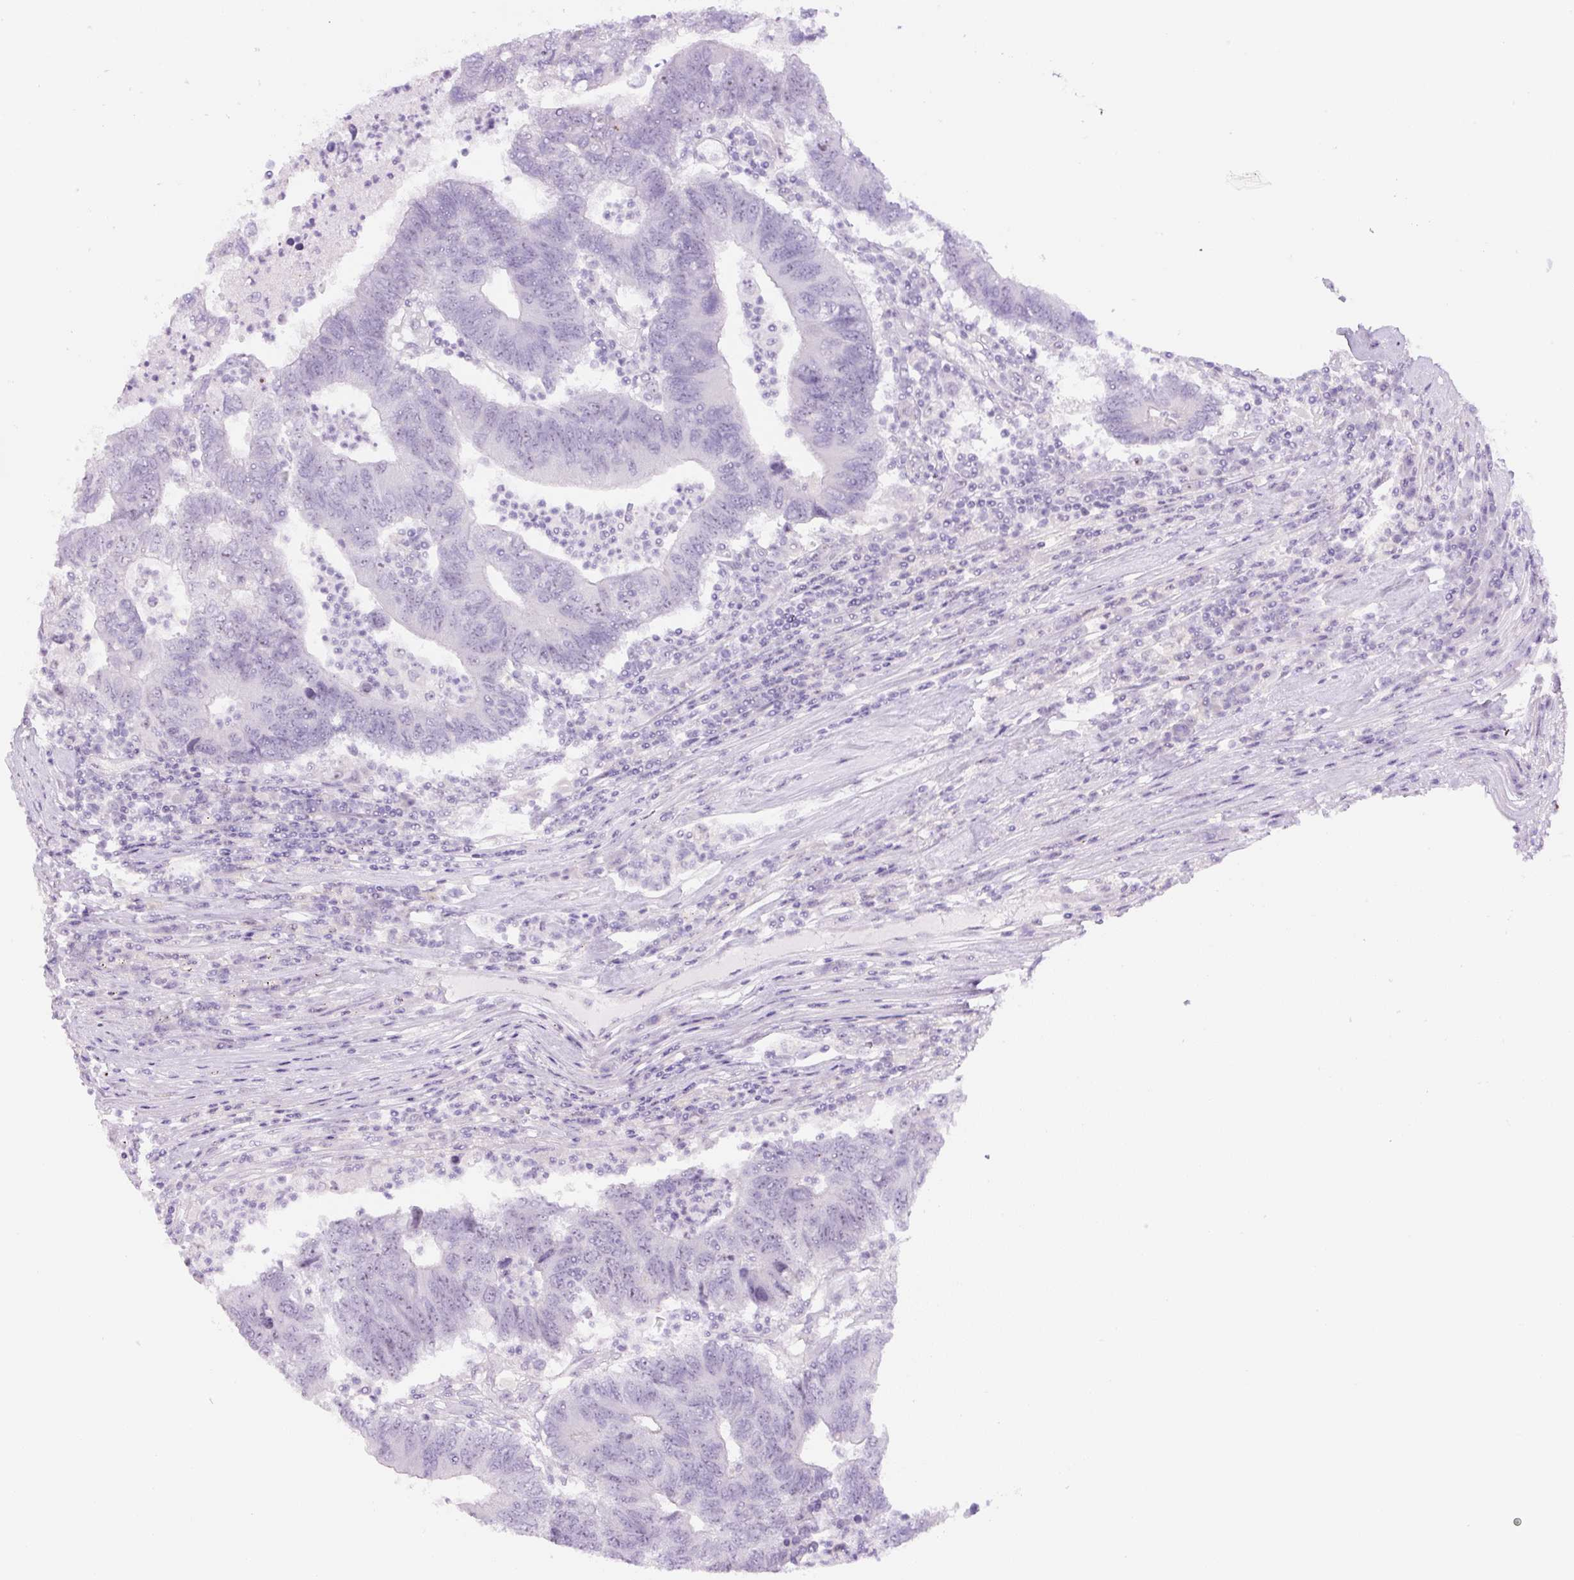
{"staining": {"intensity": "negative", "quantity": "none", "location": "none"}, "tissue": "colorectal cancer", "cell_type": "Tumor cells", "image_type": "cancer", "snomed": [{"axis": "morphology", "description": "Adenocarcinoma, NOS"}, {"axis": "topography", "description": "Colon"}], "caption": "Colorectal cancer (adenocarcinoma) stained for a protein using immunohistochemistry (IHC) displays no expression tumor cells.", "gene": "TMEM151B", "patient": {"sex": "female", "age": 48}}